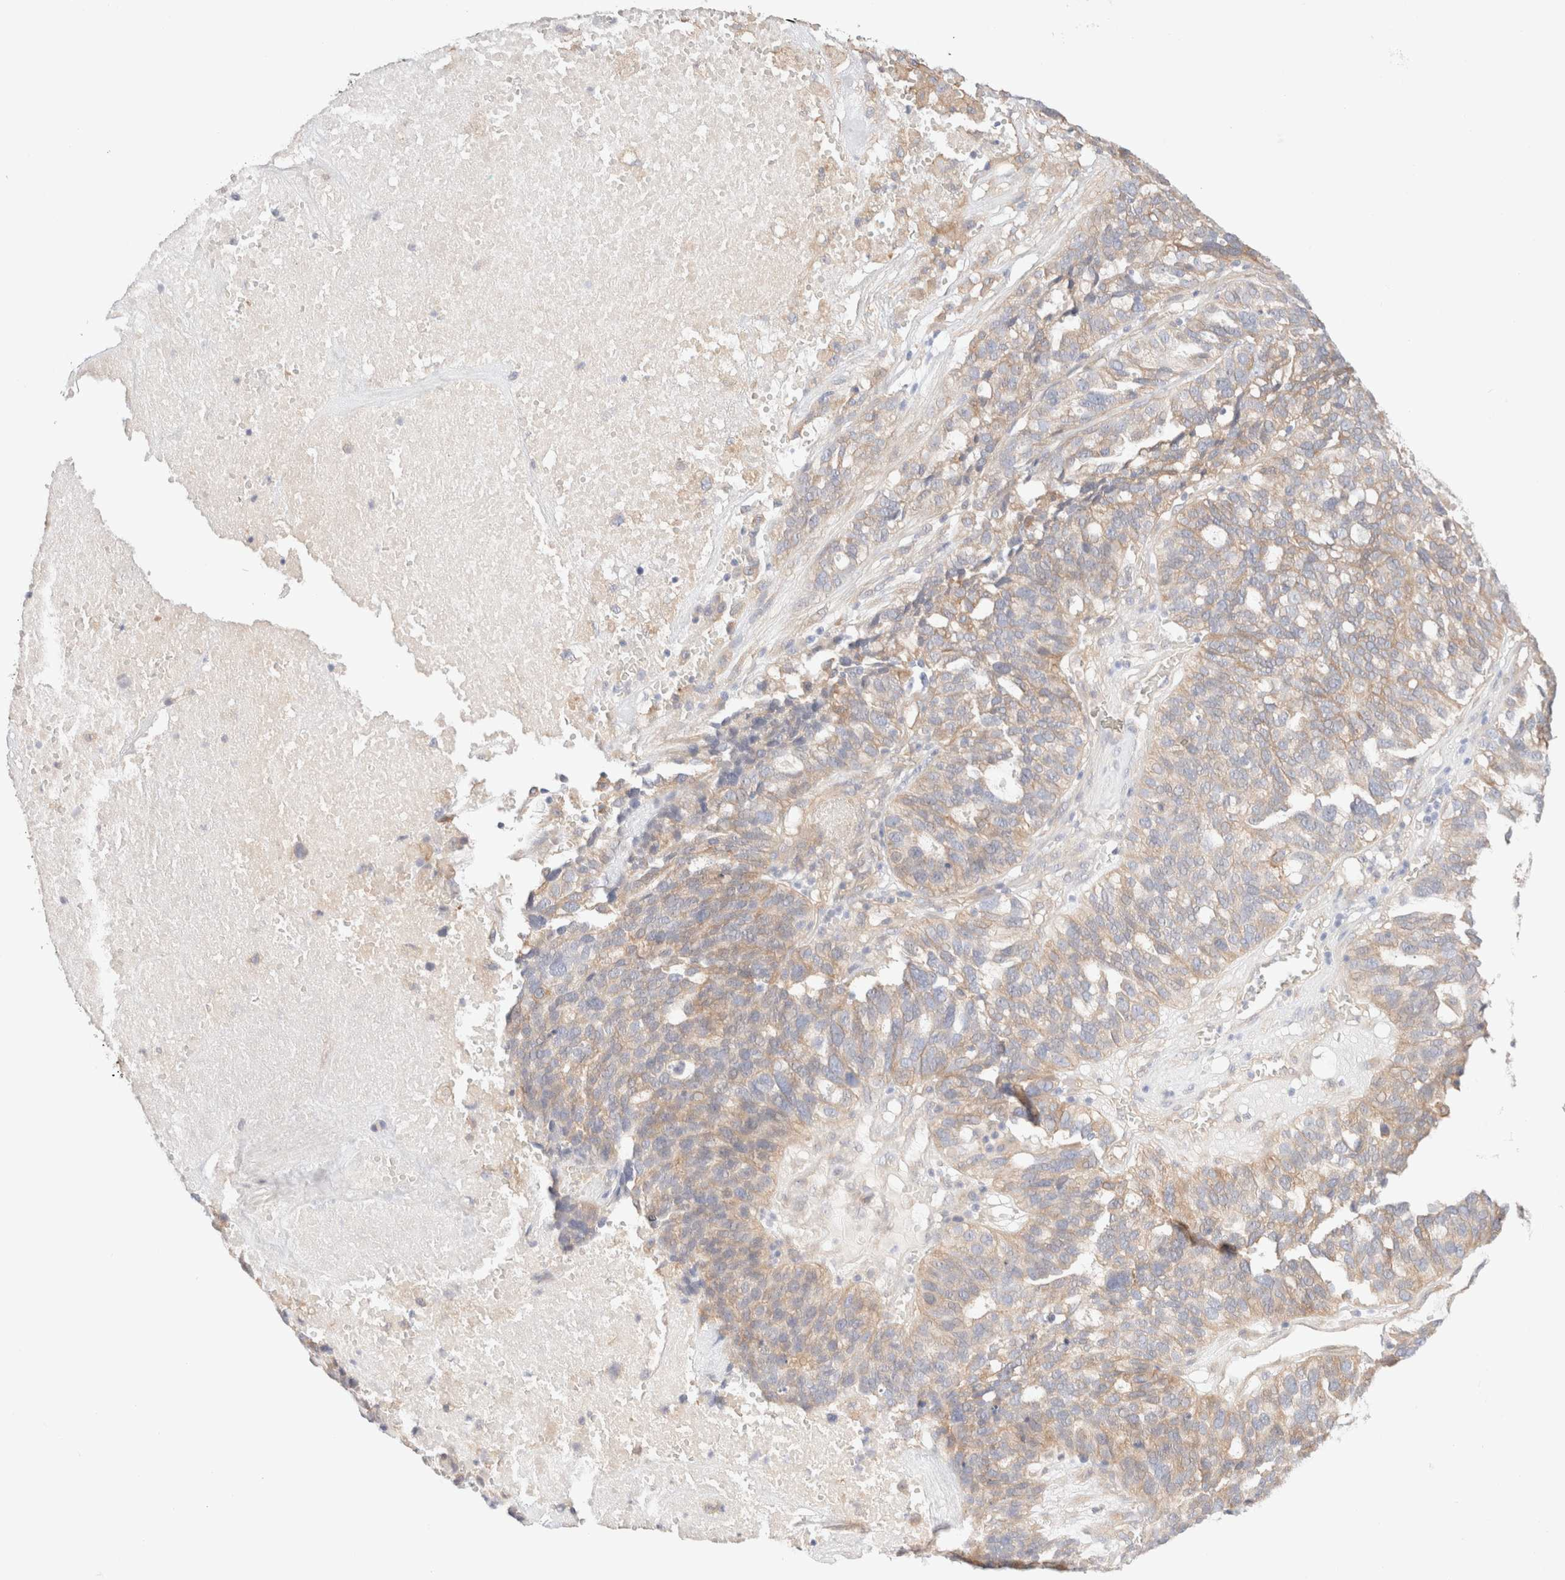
{"staining": {"intensity": "weak", "quantity": ">75%", "location": "cytoplasmic/membranous"}, "tissue": "ovarian cancer", "cell_type": "Tumor cells", "image_type": "cancer", "snomed": [{"axis": "morphology", "description": "Cystadenocarcinoma, serous, NOS"}, {"axis": "topography", "description": "Ovary"}], "caption": "A high-resolution histopathology image shows immunohistochemistry staining of ovarian cancer, which demonstrates weak cytoplasmic/membranous positivity in approximately >75% of tumor cells.", "gene": "NIBAN2", "patient": {"sex": "female", "age": 59}}